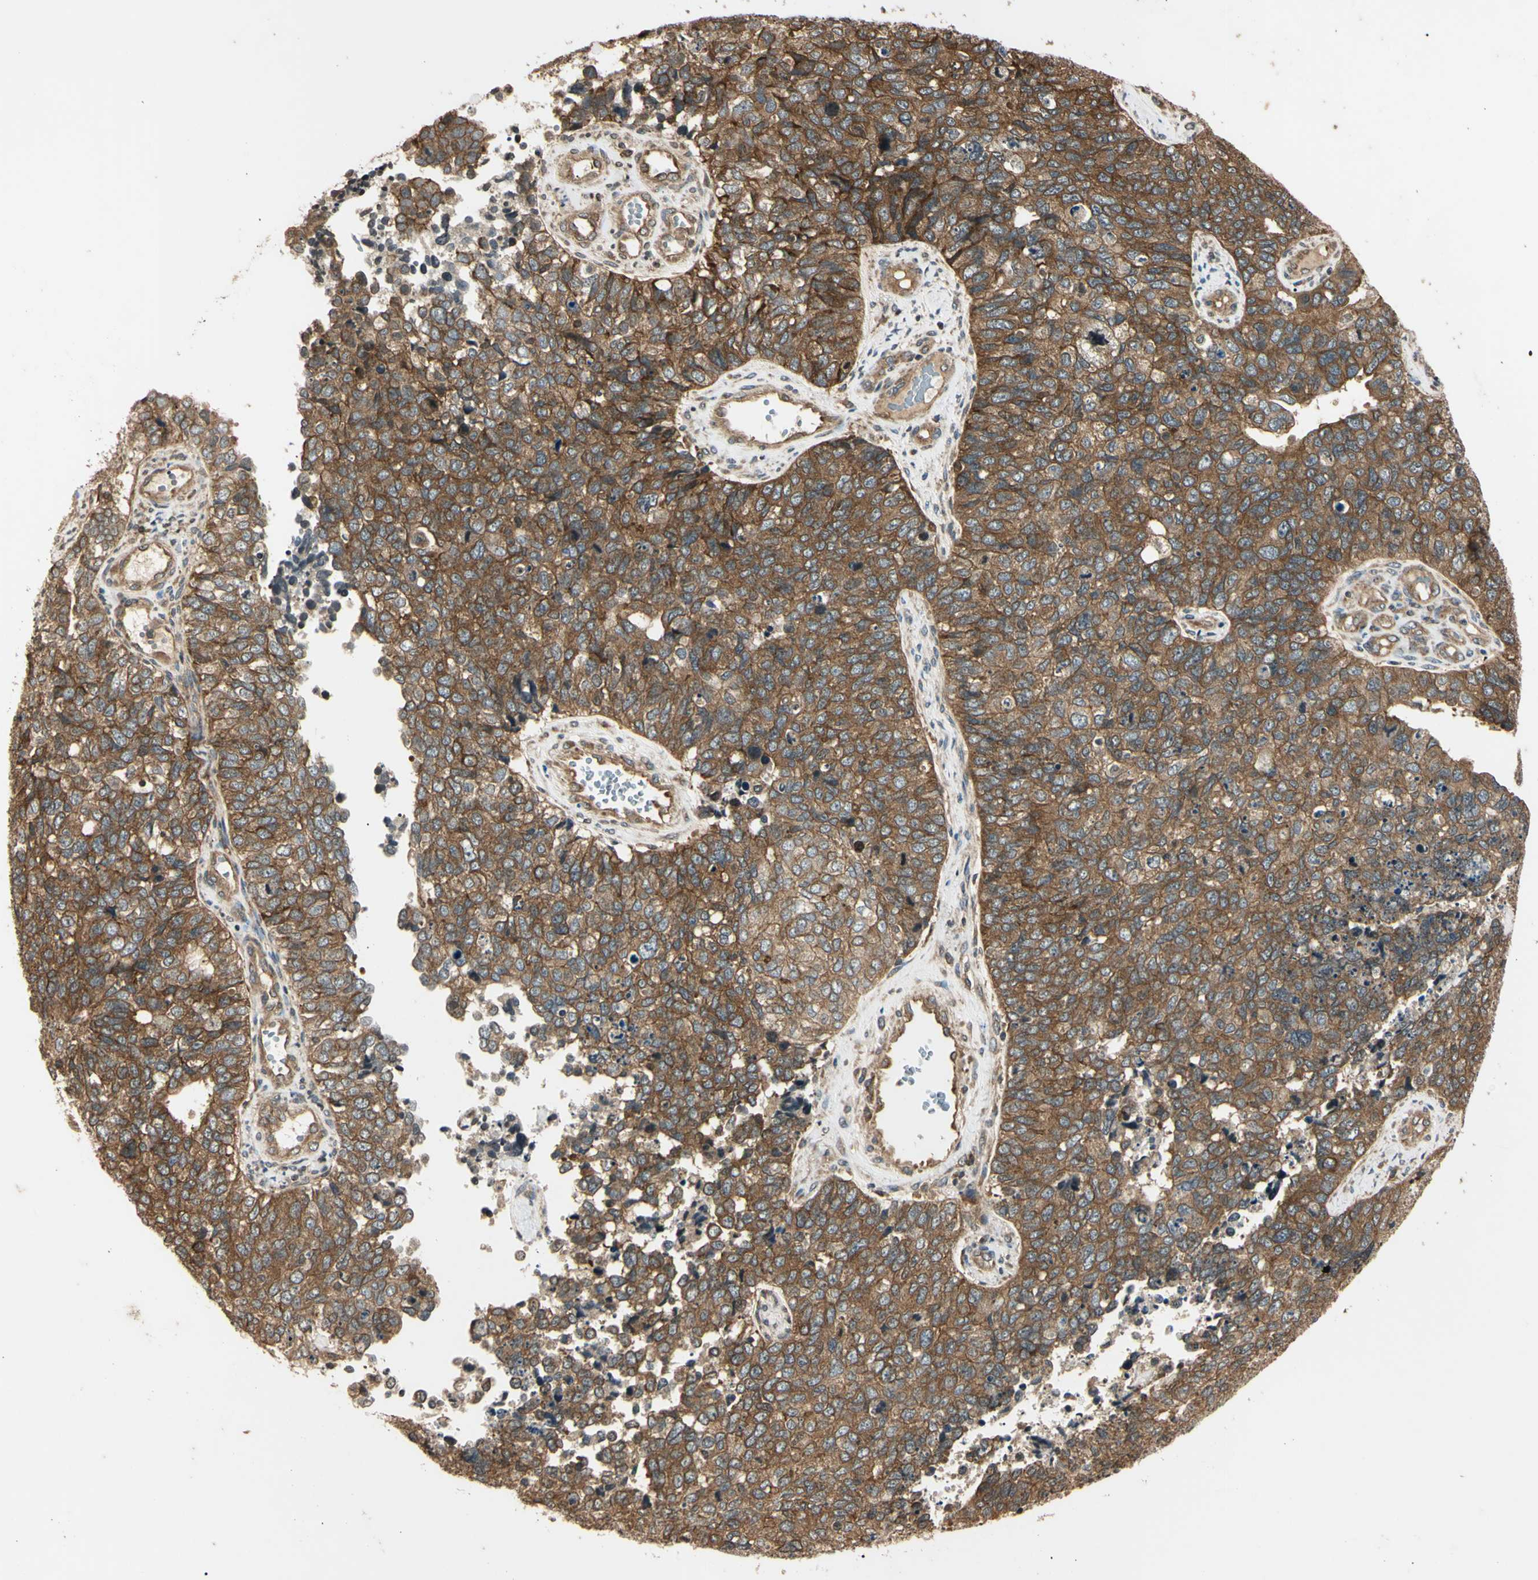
{"staining": {"intensity": "moderate", "quantity": ">75%", "location": "cytoplasmic/membranous"}, "tissue": "cervical cancer", "cell_type": "Tumor cells", "image_type": "cancer", "snomed": [{"axis": "morphology", "description": "Squamous cell carcinoma, NOS"}, {"axis": "topography", "description": "Cervix"}], "caption": "Cervical squamous cell carcinoma tissue exhibits moderate cytoplasmic/membranous staining in approximately >75% of tumor cells, visualized by immunohistochemistry. The protein is stained brown, and the nuclei are stained in blue (DAB IHC with brightfield microscopy, high magnification).", "gene": "EPN1", "patient": {"sex": "female", "age": 63}}